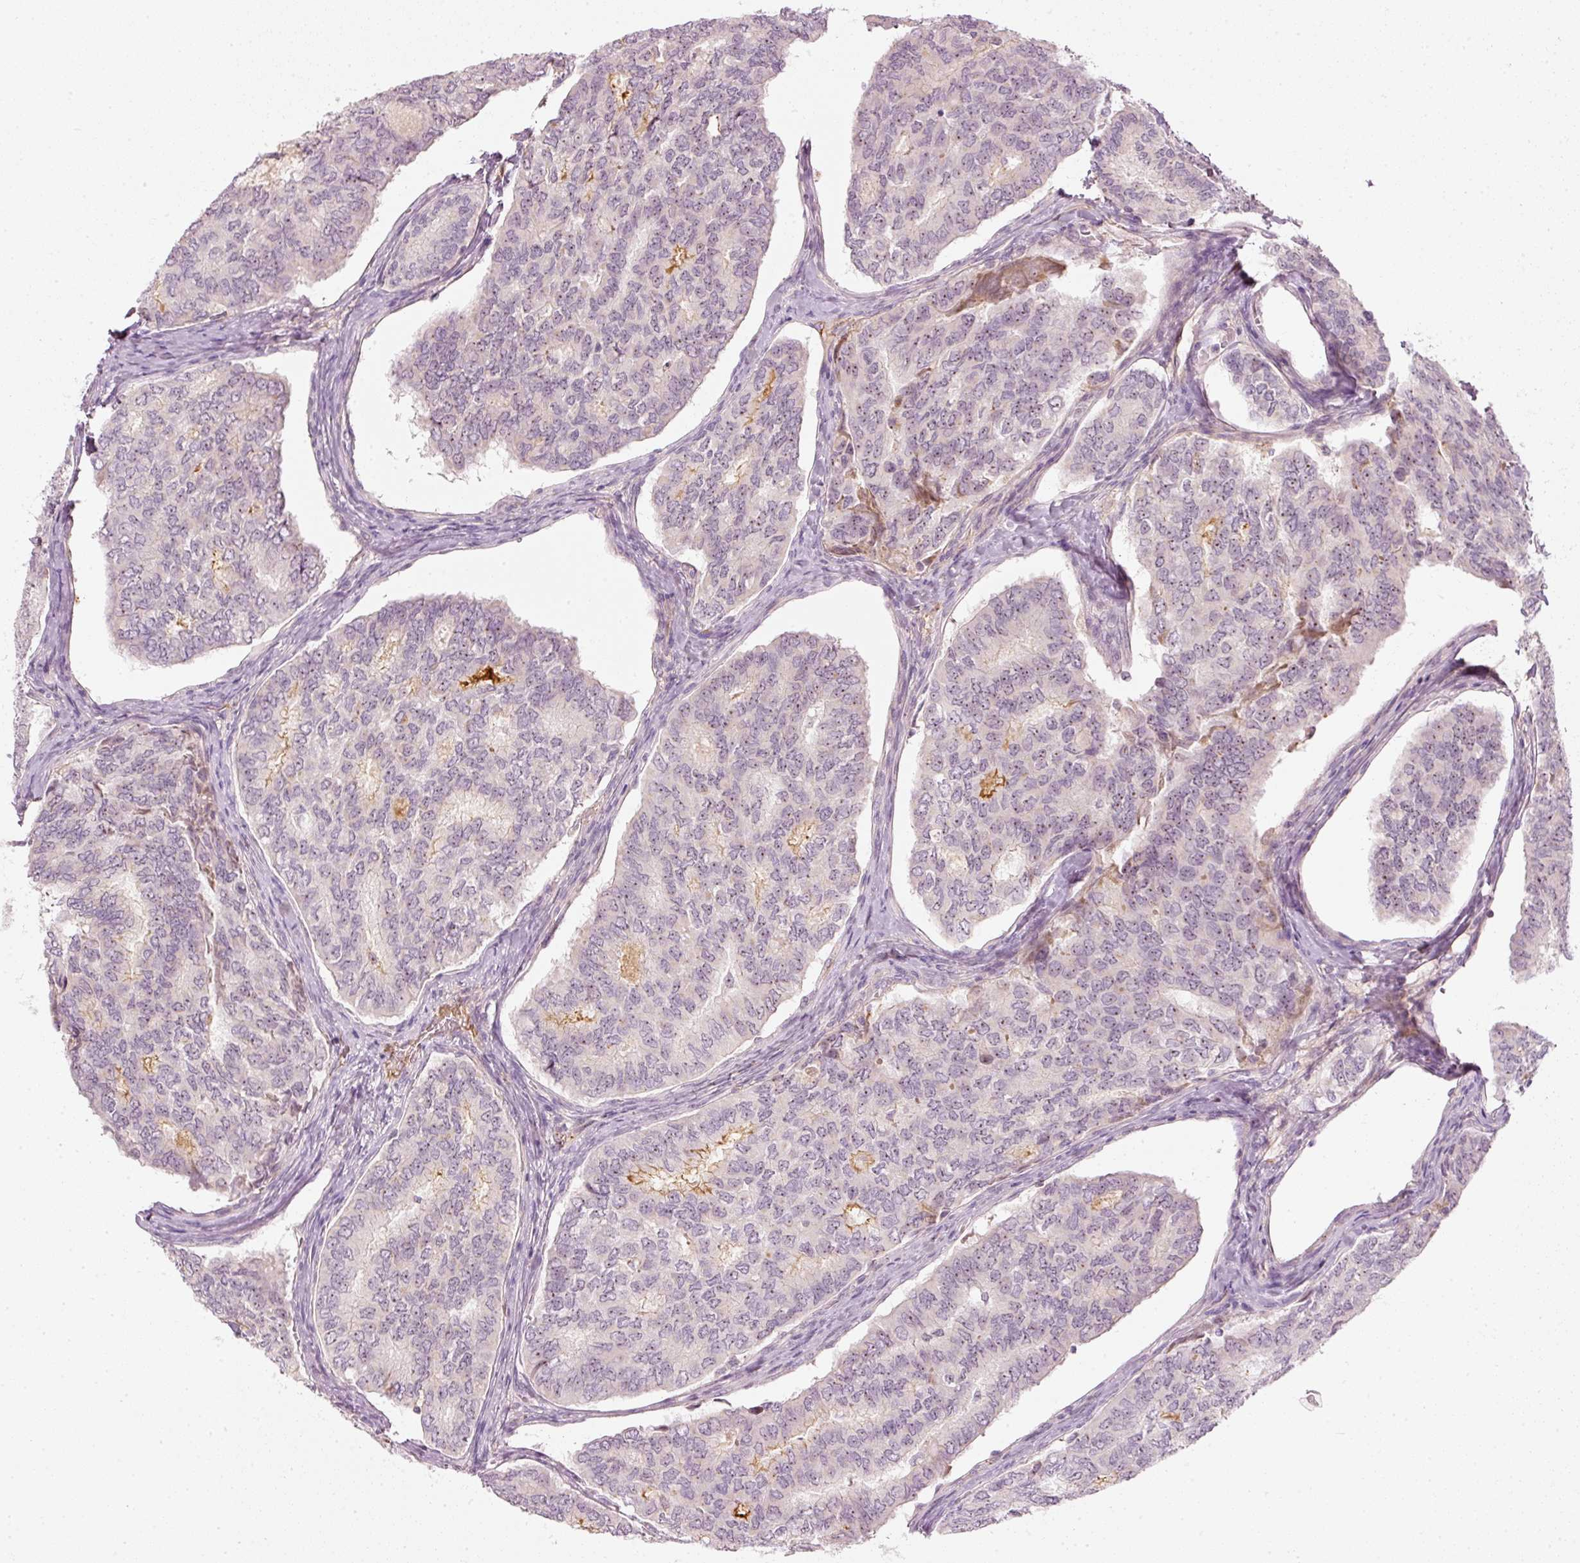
{"staining": {"intensity": "weak", "quantity": "25%-75%", "location": "nuclear"}, "tissue": "thyroid cancer", "cell_type": "Tumor cells", "image_type": "cancer", "snomed": [{"axis": "morphology", "description": "Papillary adenocarcinoma, NOS"}, {"axis": "topography", "description": "Thyroid gland"}], "caption": "This micrograph demonstrates IHC staining of papillary adenocarcinoma (thyroid), with low weak nuclear expression in about 25%-75% of tumor cells.", "gene": "VCAM1", "patient": {"sex": "female", "age": 35}}